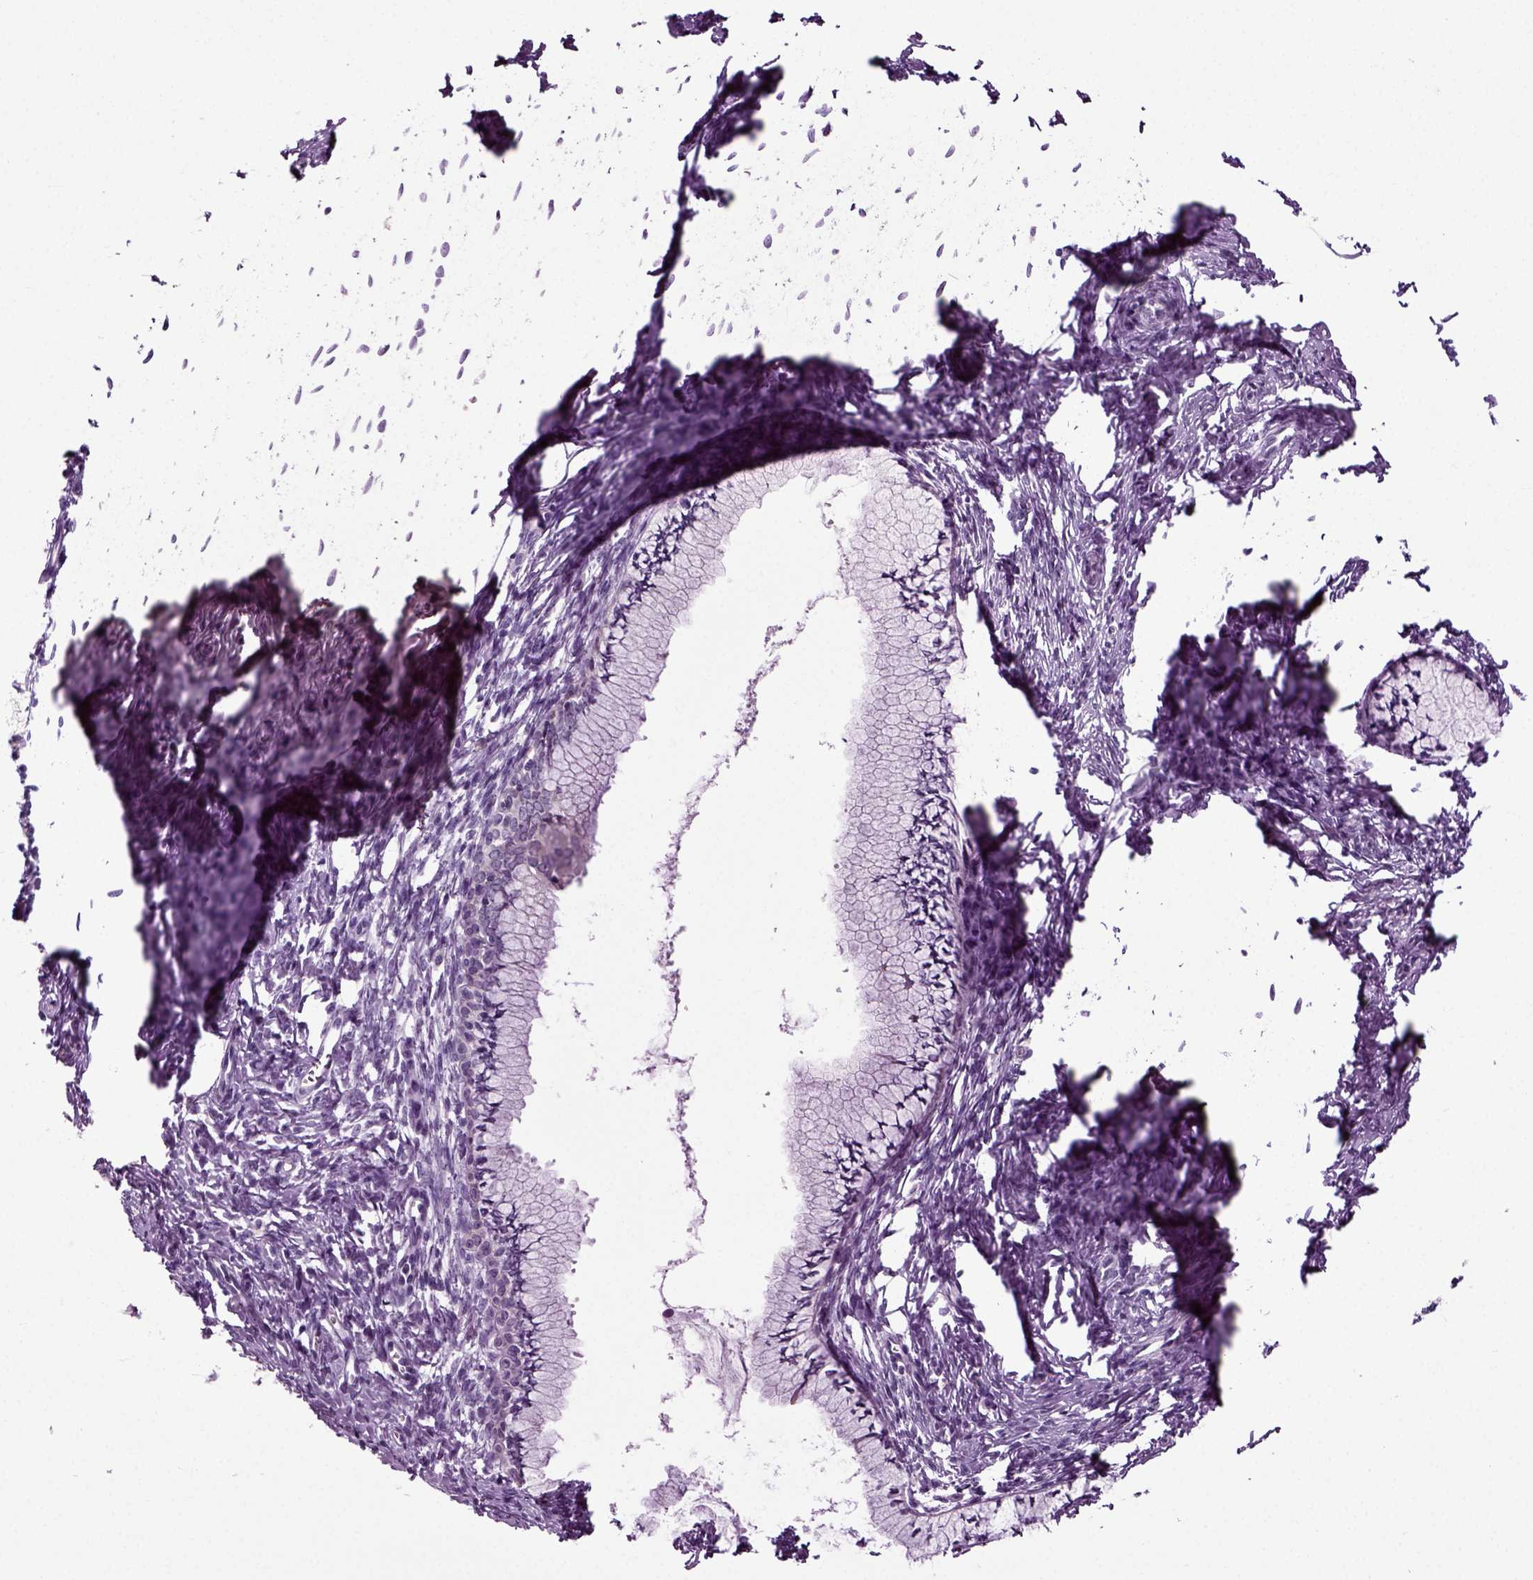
{"staining": {"intensity": "negative", "quantity": "none", "location": "none"}, "tissue": "cervical cancer", "cell_type": "Tumor cells", "image_type": "cancer", "snomed": [{"axis": "morphology", "description": "Squamous cell carcinoma, NOS"}, {"axis": "topography", "description": "Cervix"}], "caption": "A photomicrograph of human squamous cell carcinoma (cervical) is negative for staining in tumor cells.", "gene": "SPATA17", "patient": {"sex": "female", "age": 62}}